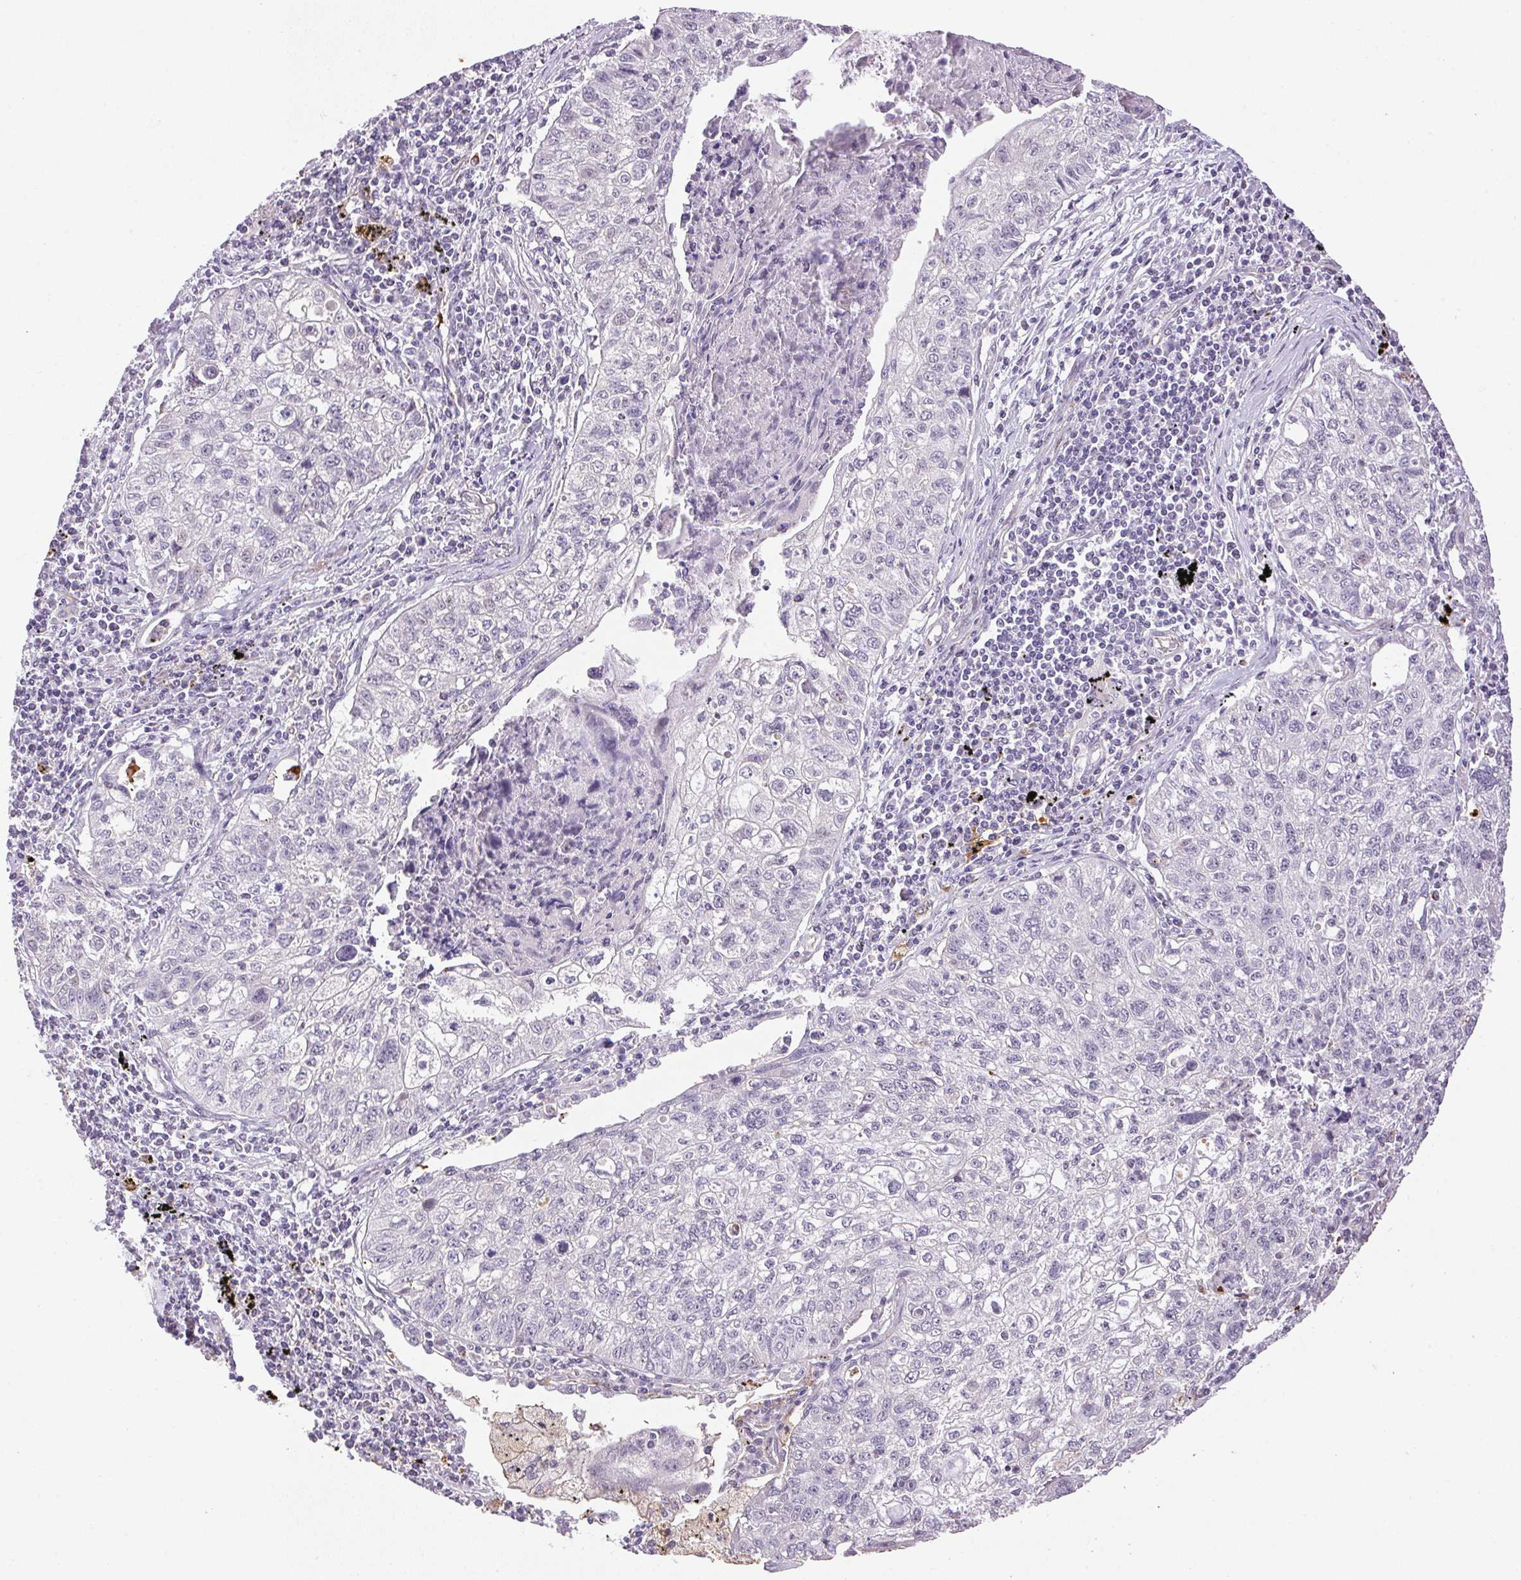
{"staining": {"intensity": "negative", "quantity": "none", "location": "none"}, "tissue": "lung cancer", "cell_type": "Tumor cells", "image_type": "cancer", "snomed": [{"axis": "morphology", "description": "Normal morphology"}, {"axis": "morphology", "description": "Aneuploidy"}, {"axis": "morphology", "description": "Squamous cell carcinoma, NOS"}, {"axis": "topography", "description": "Lymph node"}, {"axis": "topography", "description": "Lung"}], "caption": "The image demonstrates no significant positivity in tumor cells of lung cancer.", "gene": "GYG2", "patient": {"sex": "female", "age": 76}}